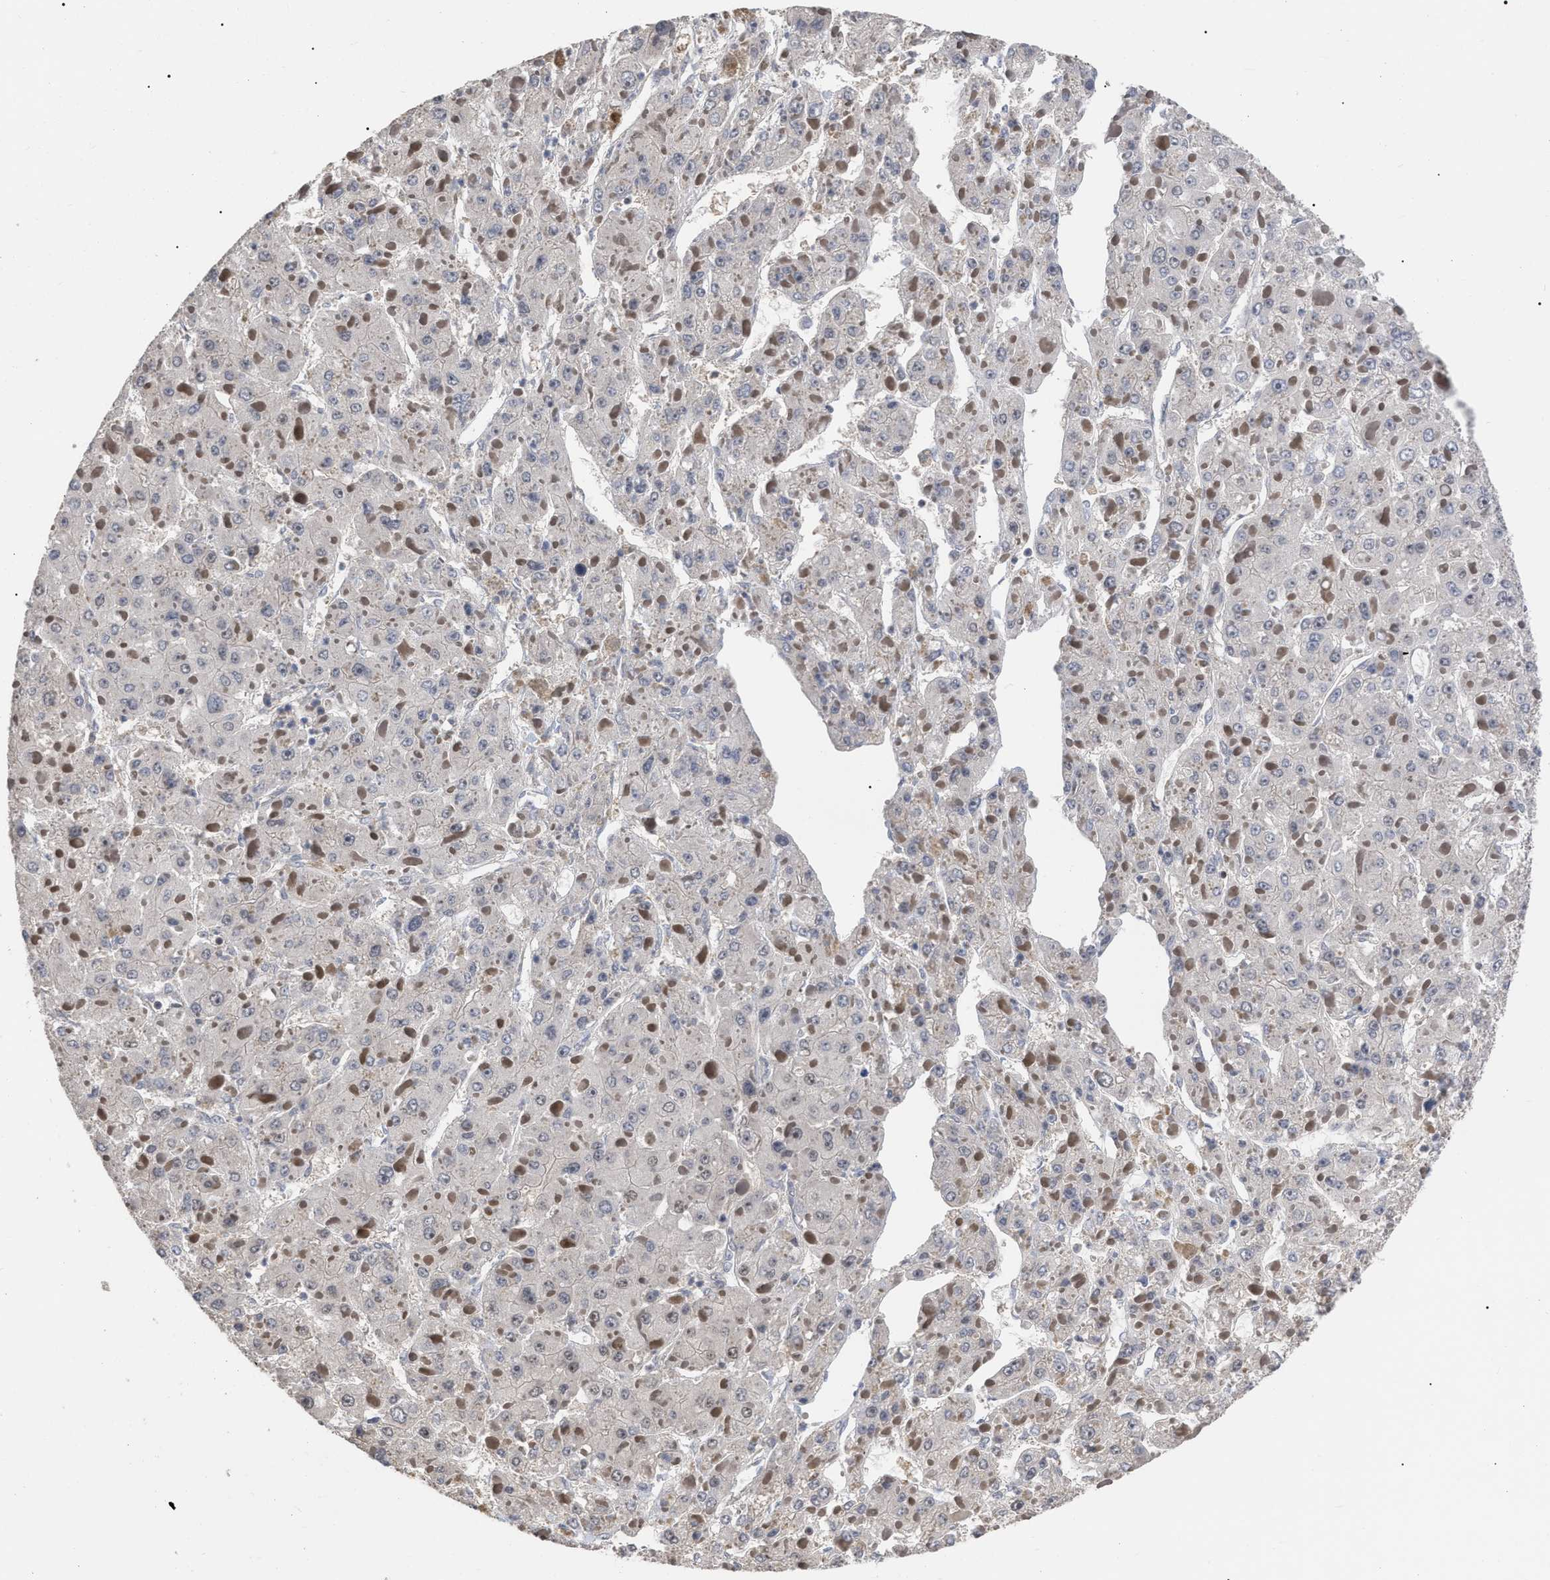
{"staining": {"intensity": "negative", "quantity": "none", "location": "none"}, "tissue": "liver cancer", "cell_type": "Tumor cells", "image_type": "cancer", "snomed": [{"axis": "morphology", "description": "Carcinoma, Hepatocellular, NOS"}, {"axis": "topography", "description": "Liver"}], "caption": "Human liver cancer stained for a protein using IHC displays no expression in tumor cells.", "gene": "JAZF1", "patient": {"sex": "female", "age": 73}}